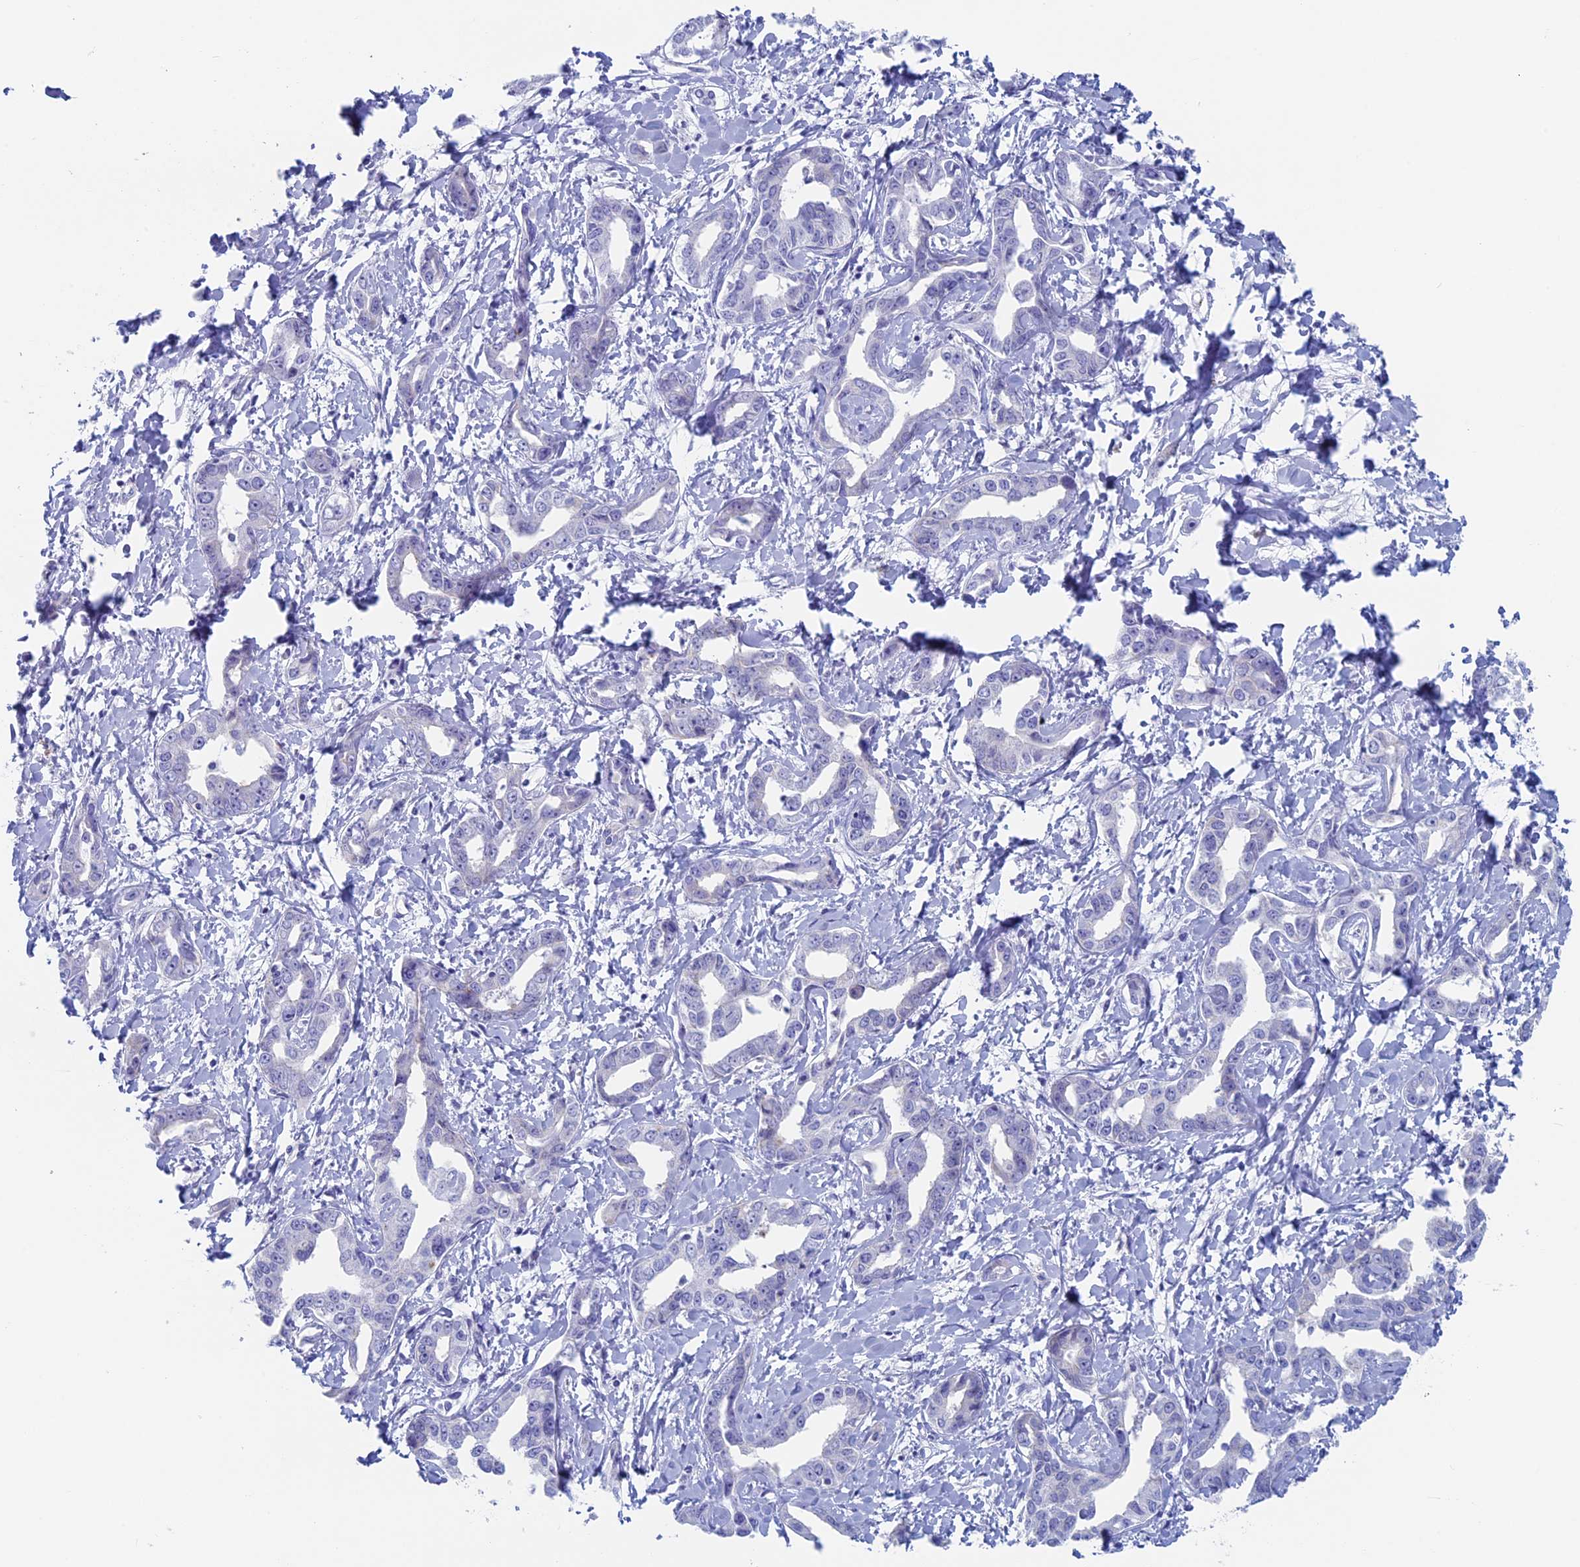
{"staining": {"intensity": "negative", "quantity": "none", "location": "none"}, "tissue": "liver cancer", "cell_type": "Tumor cells", "image_type": "cancer", "snomed": [{"axis": "morphology", "description": "Cholangiocarcinoma"}, {"axis": "topography", "description": "Liver"}], "caption": "This micrograph is of liver cancer stained with immunohistochemistry (IHC) to label a protein in brown with the nuclei are counter-stained blue. There is no positivity in tumor cells. (DAB (3,3'-diaminobenzidine) immunohistochemistry visualized using brightfield microscopy, high magnification).", "gene": "MAGEB6", "patient": {"sex": "male", "age": 59}}